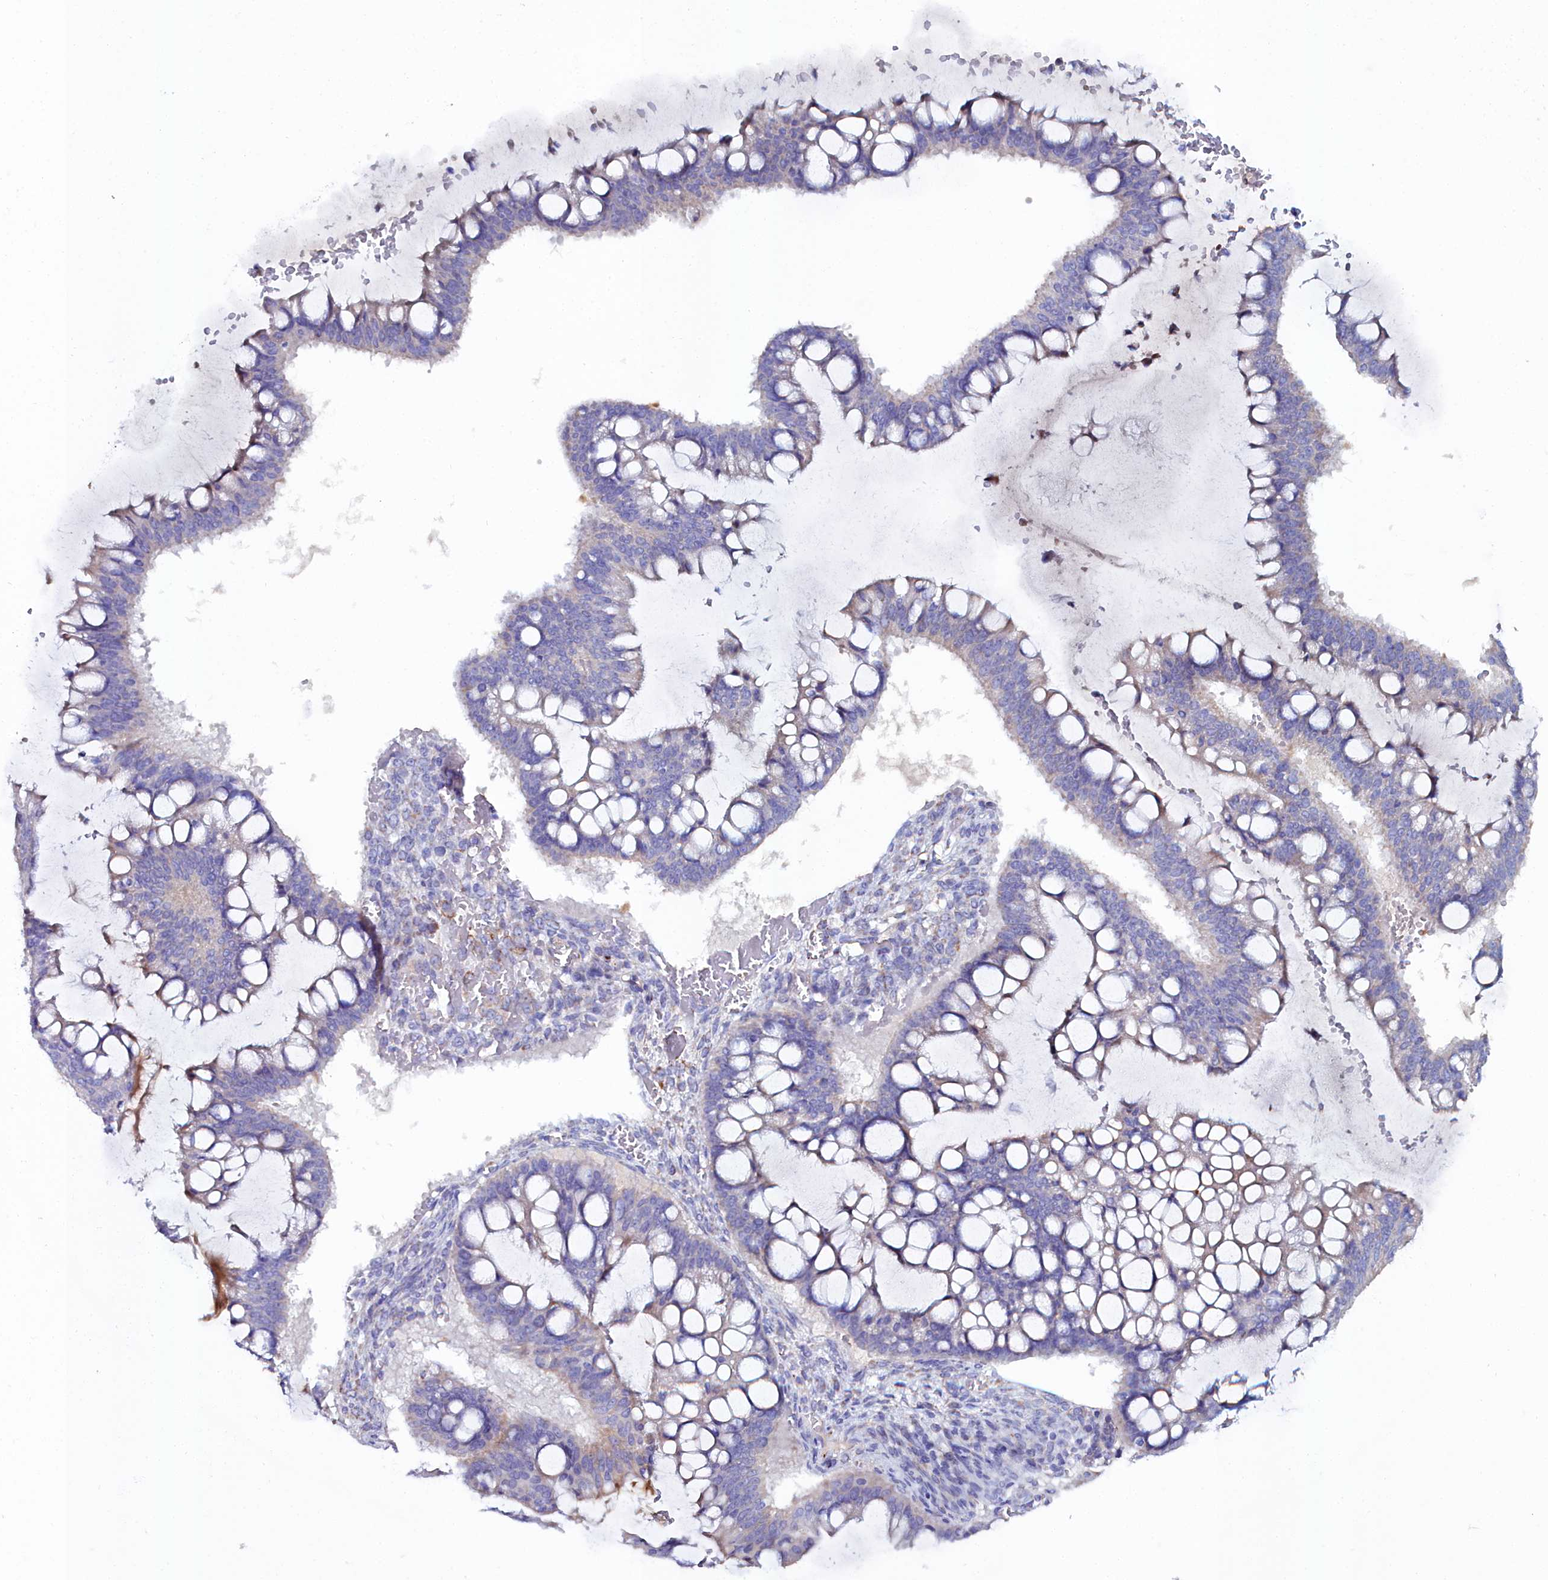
{"staining": {"intensity": "weak", "quantity": "<25%", "location": "cytoplasmic/membranous"}, "tissue": "ovarian cancer", "cell_type": "Tumor cells", "image_type": "cancer", "snomed": [{"axis": "morphology", "description": "Cystadenocarcinoma, mucinous, NOS"}, {"axis": "topography", "description": "Ovary"}], "caption": "Immunohistochemical staining of ovarian cancer (mucinous cystadenocarcinoma) exhibits no significant expression in tumor cells.", "gene": "SLC49A3", "patient": {"sex": "female", "age": 73}}